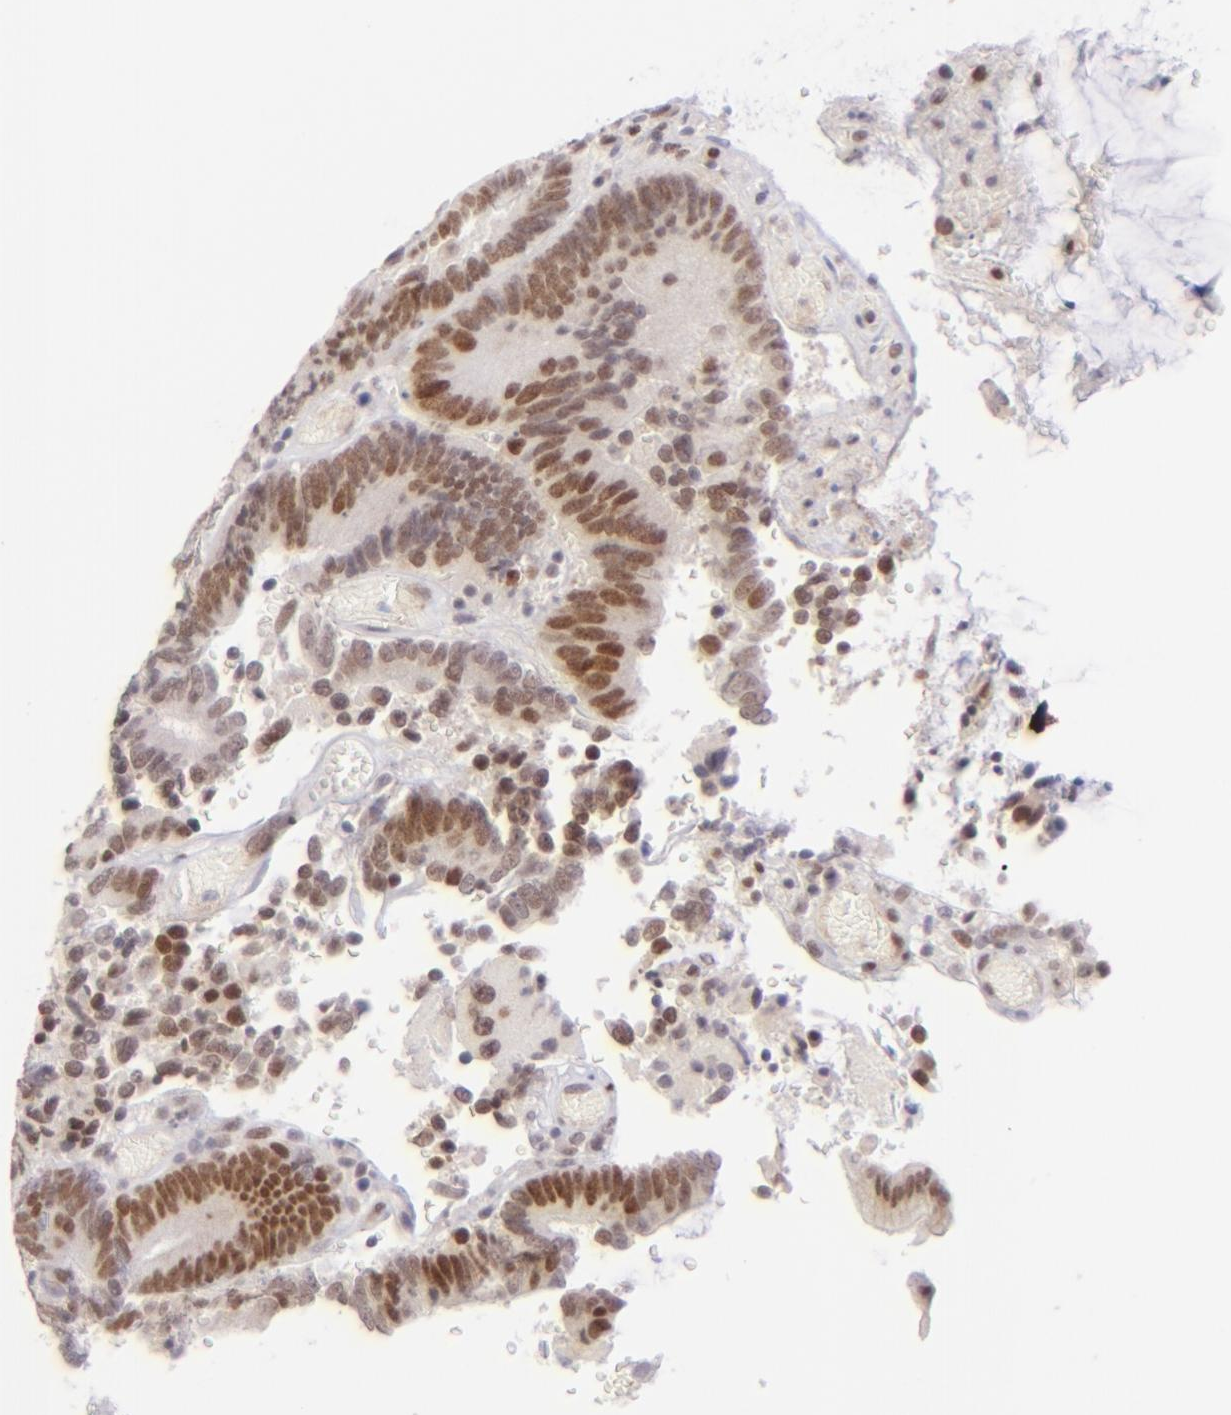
{"staining": {"intensity": "moderate", "quantity": ">75%", "location": "nuclear"}, "tissue": "colorectal cancer", "cell_type": "Tumor cells", "image_type": "cancer", "snomed": [{"axis": "morphology", "description": "Normal tissue, NOS"}, {"axis": "morphology", "description": "Adenocarcinoma, NOS"}, {"axis": "topography", "description": "Colon"}], "caption": "Brown immunohistochemical staining in colorectal cancer (adenocarcinoma) reveals moderate nuclear expression in about >75% of tumor cells.", "gene": "POU2F1", "patient": {"sex": "female", "age": 78}}